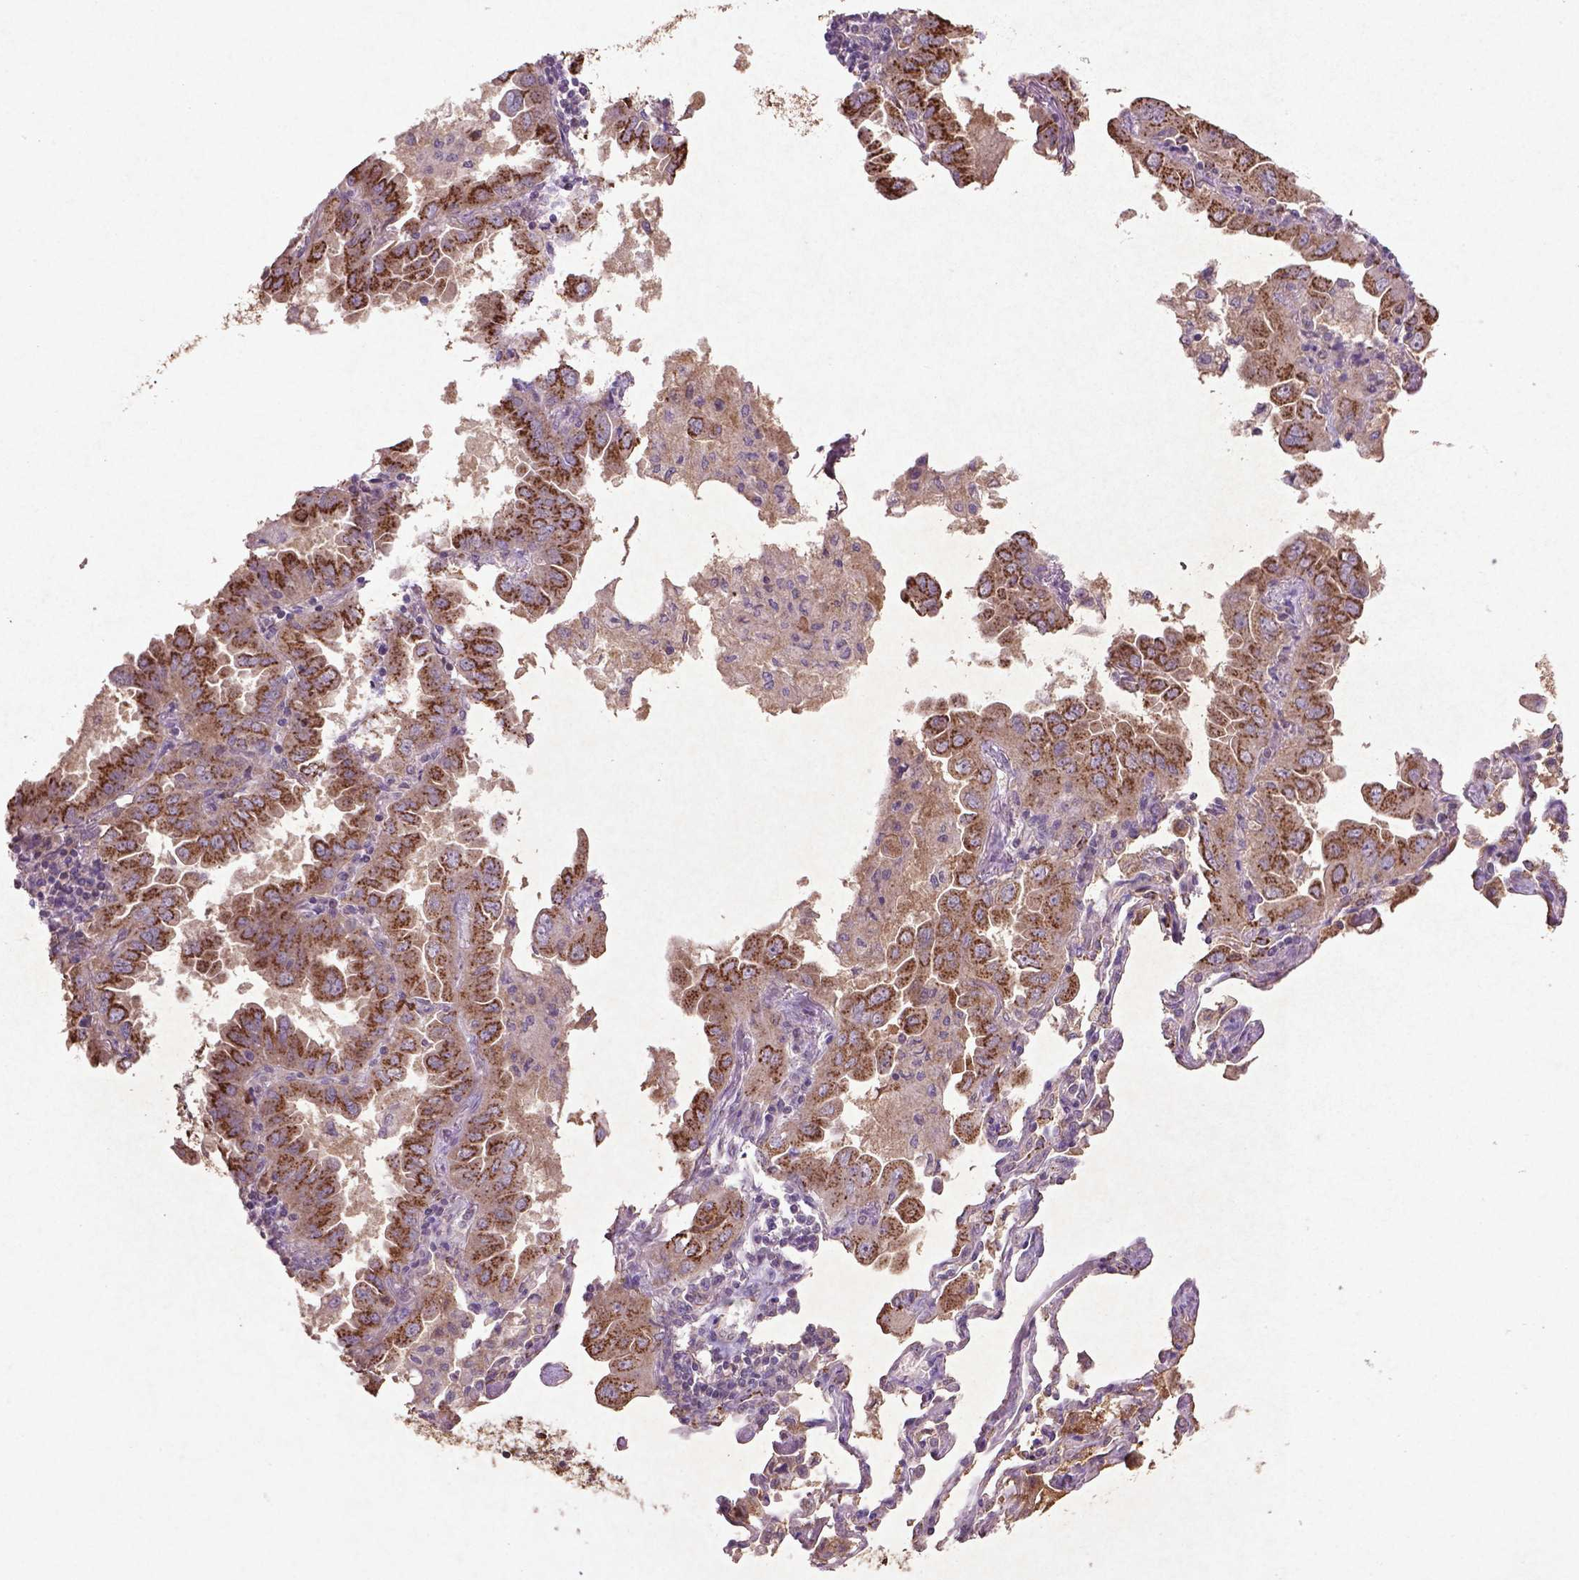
{"staining": {"intensity": "strong", "quantity": ">75%", "location": "cytoplasmic/membranous"}, "tissue": "lung cancer", "cell_type": "Tumor cells", "image_type": "cancer", "snomed": [{"axis": "morphology", "description": "Adenocarcinoma, NOS"}, {"axis": "topography", "description": "Lung"}], "caption": "A high amount of strong cytoplasmic/membranous staining is seen in about >75% of tumor cells in lung cancer tissue.", "gene": "MTOR", "patient": {"sex": "male", "age": 64}}